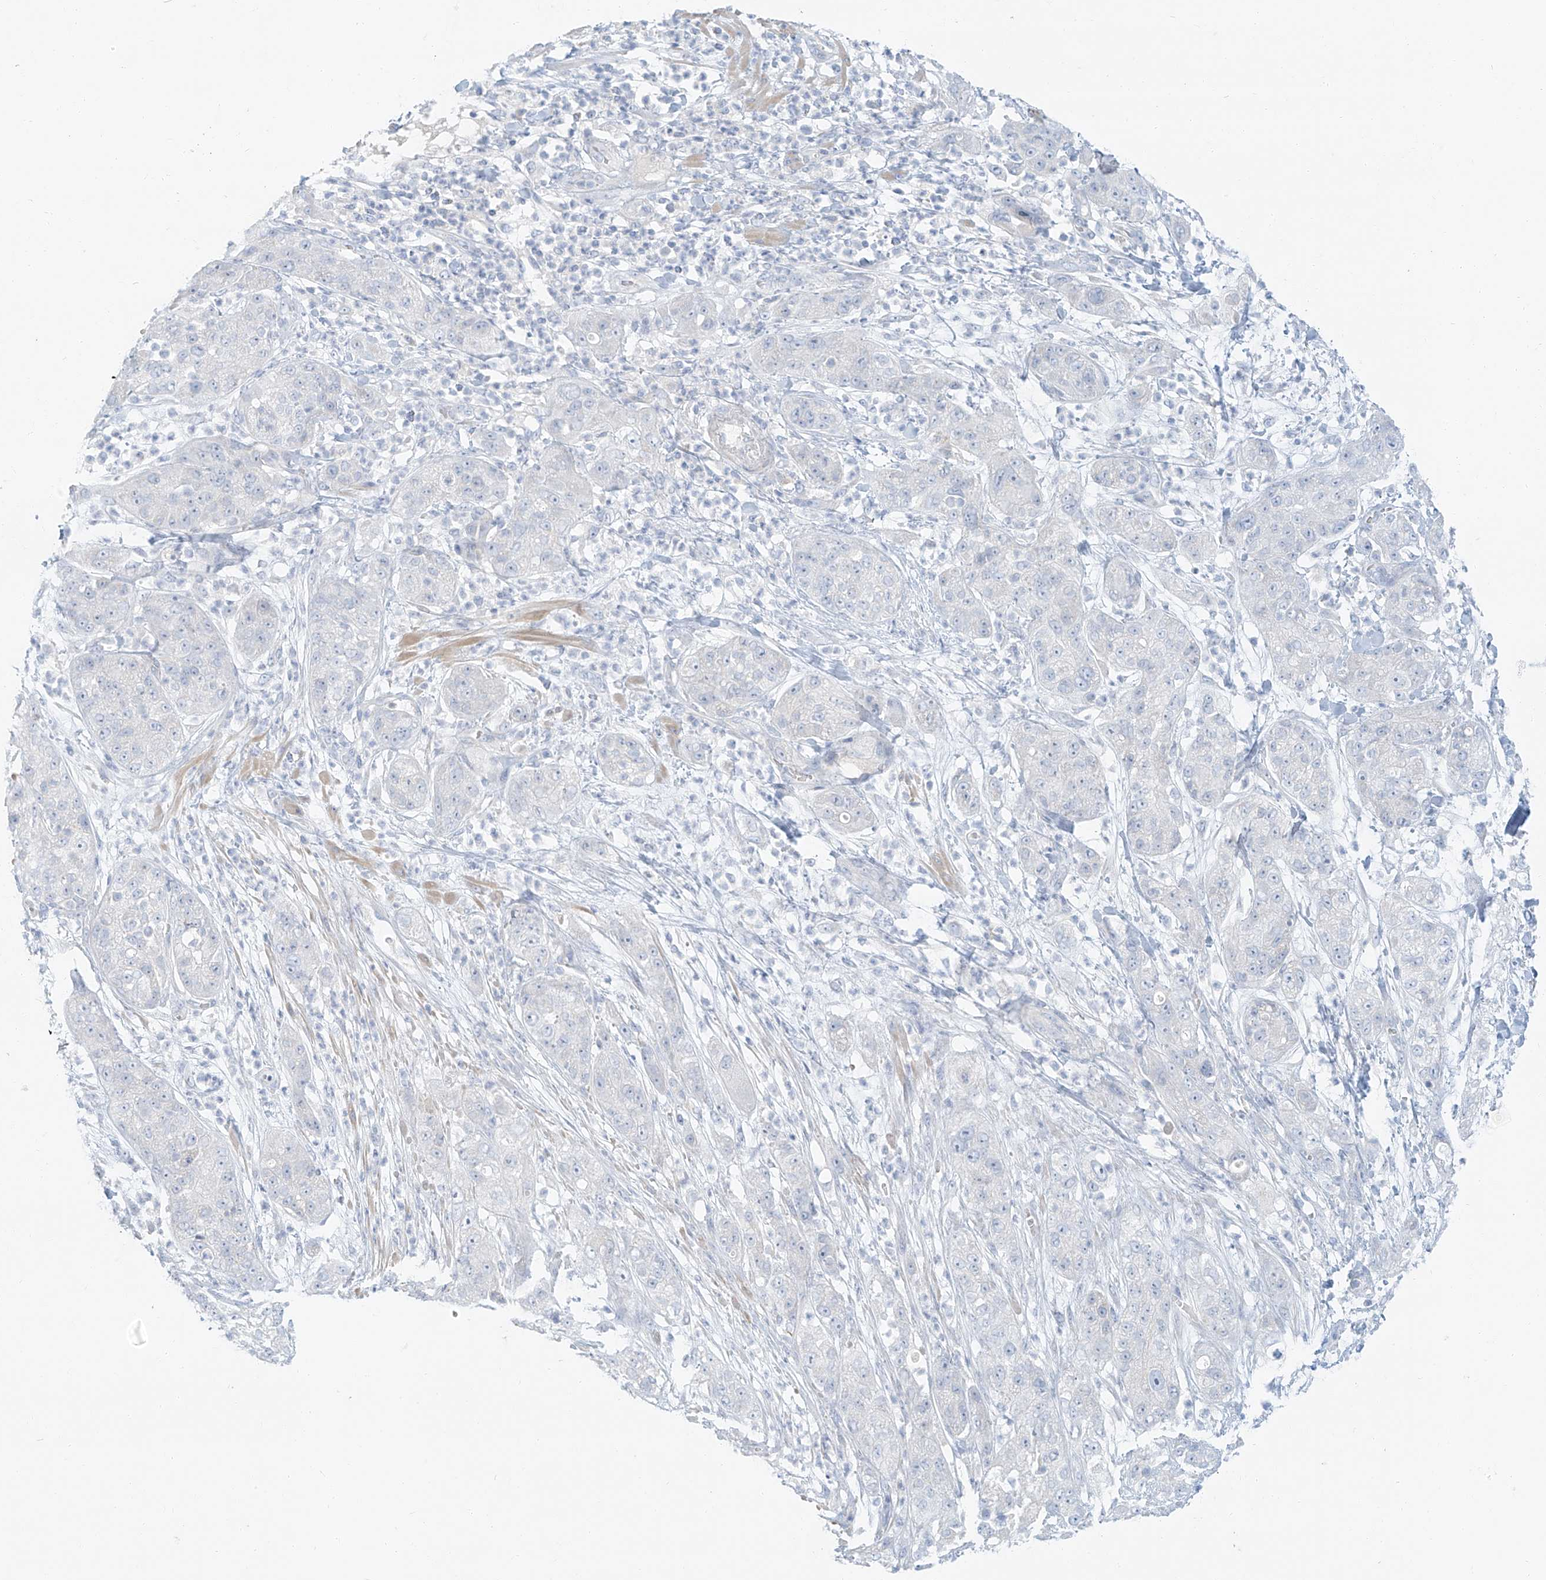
{"staining": {"intensity": "negative", "quantity": "none", "location": "none"}, "tissue": "pancreatic cancer", "cell_type": "Tumor cells", "image_type": "cancer", "snomed": [{"axis": "morphology", "description": "Adenocarcinoma, NOS"}, {"axis": "topography", "description": "Pancreas"}], "caption": "An IHC image of pancreatic cancer is shown. There is no staining in tumor cells of pancreatic cancer.", "gene": "PGC", "patient": {"sex": "female", "age": 78}}